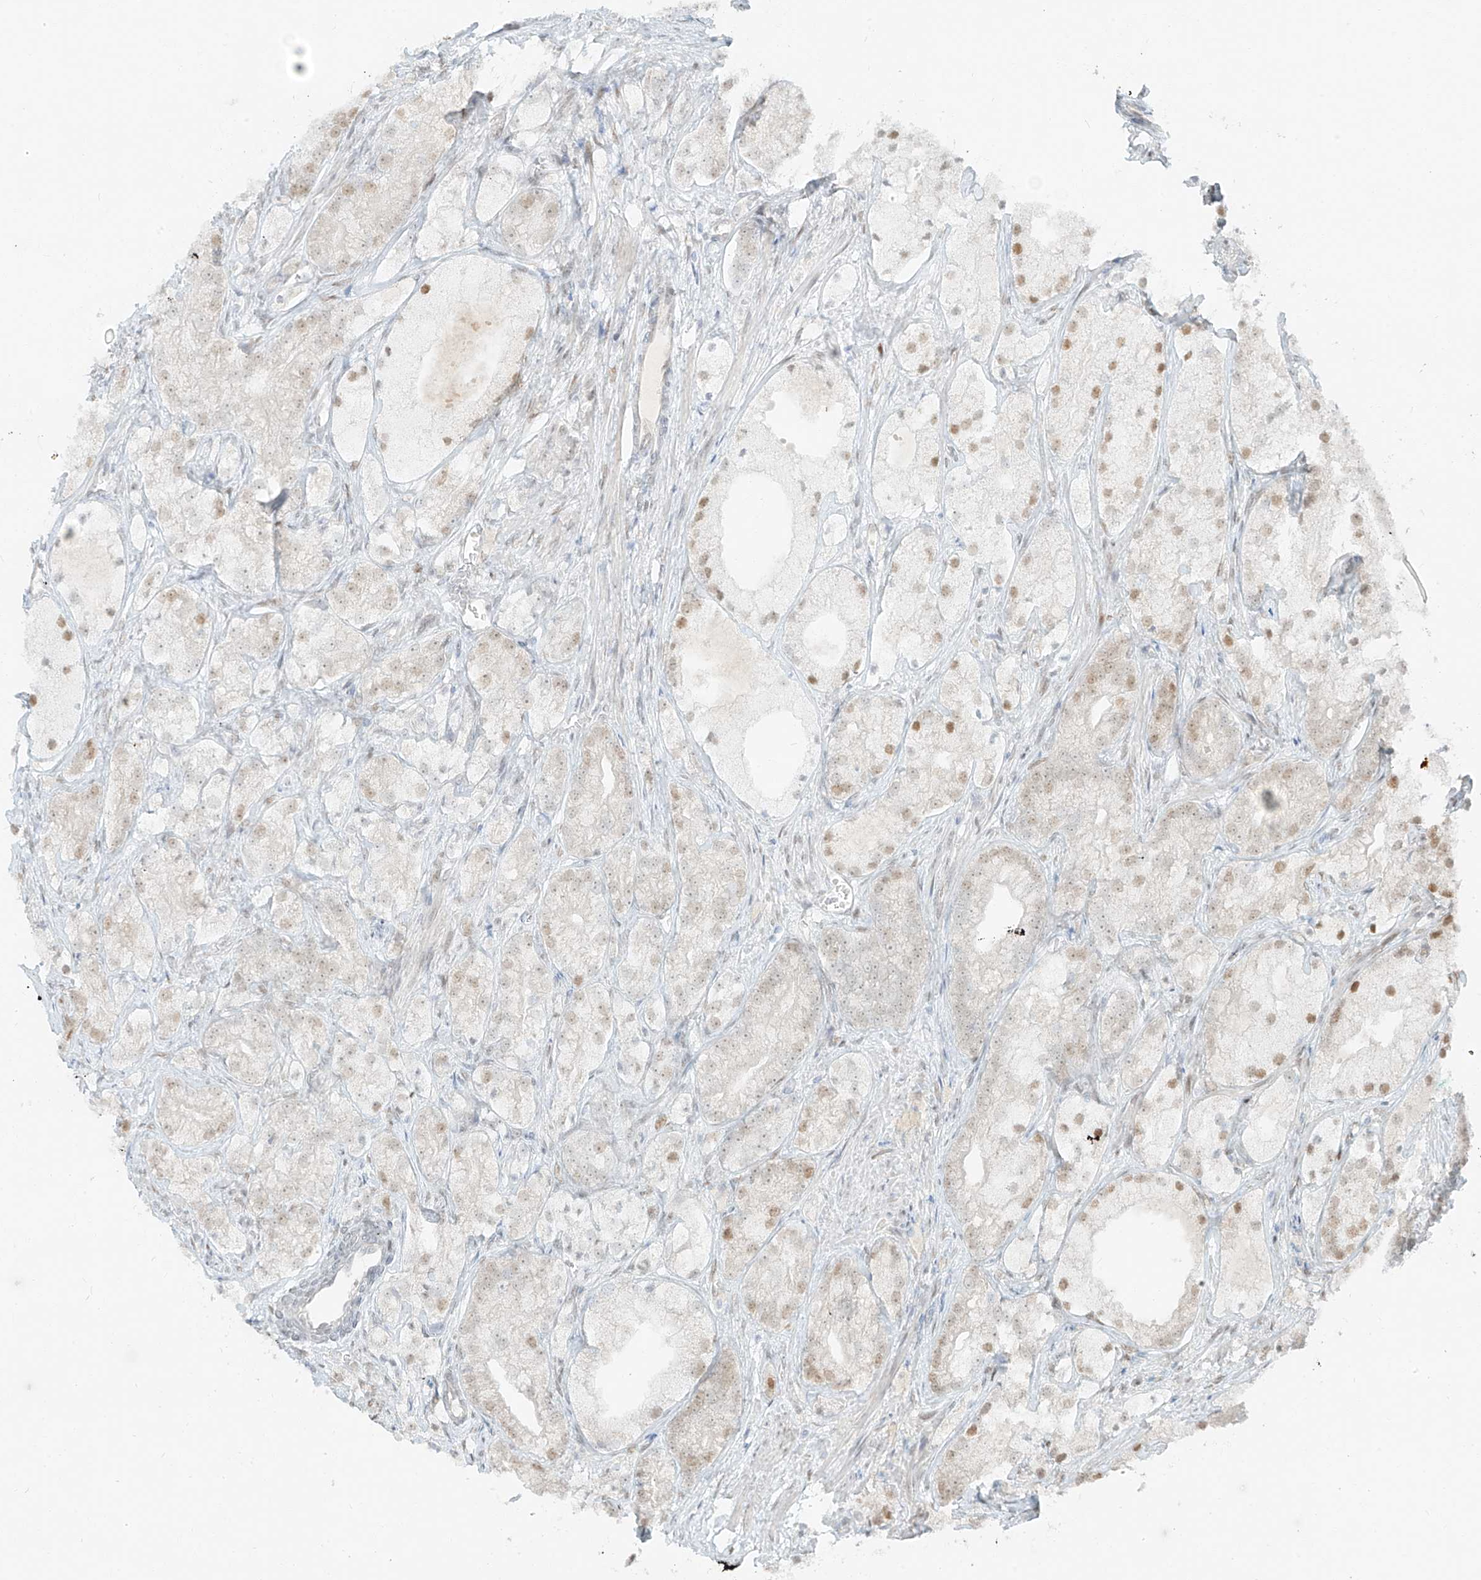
{"staining": {"intensity": "moderate", "quantity": "25%-75%", "location": "nuclear"}, "tissue": "prostate cancer", "cell_type": "Tumor cells", "image_type": "cancer", "snomed": [{"axis": "morphology", "description": "Adenocarcinoma, Low grade"}, {"axis": "topography", "description": "Prostate"}], "caption": "Immunohistochemical staining of human prostate low-grade adenocarcinoma displays moderate nuclear protein expression in about 25%-75% of tumor cells. The staining is performed using DAB brown chromogen to label protein expression. The nuclei are counter-stained blue using hematoxylin.", "gene": "ZNF774", "patient": {"sex": "male", "age": 69}}